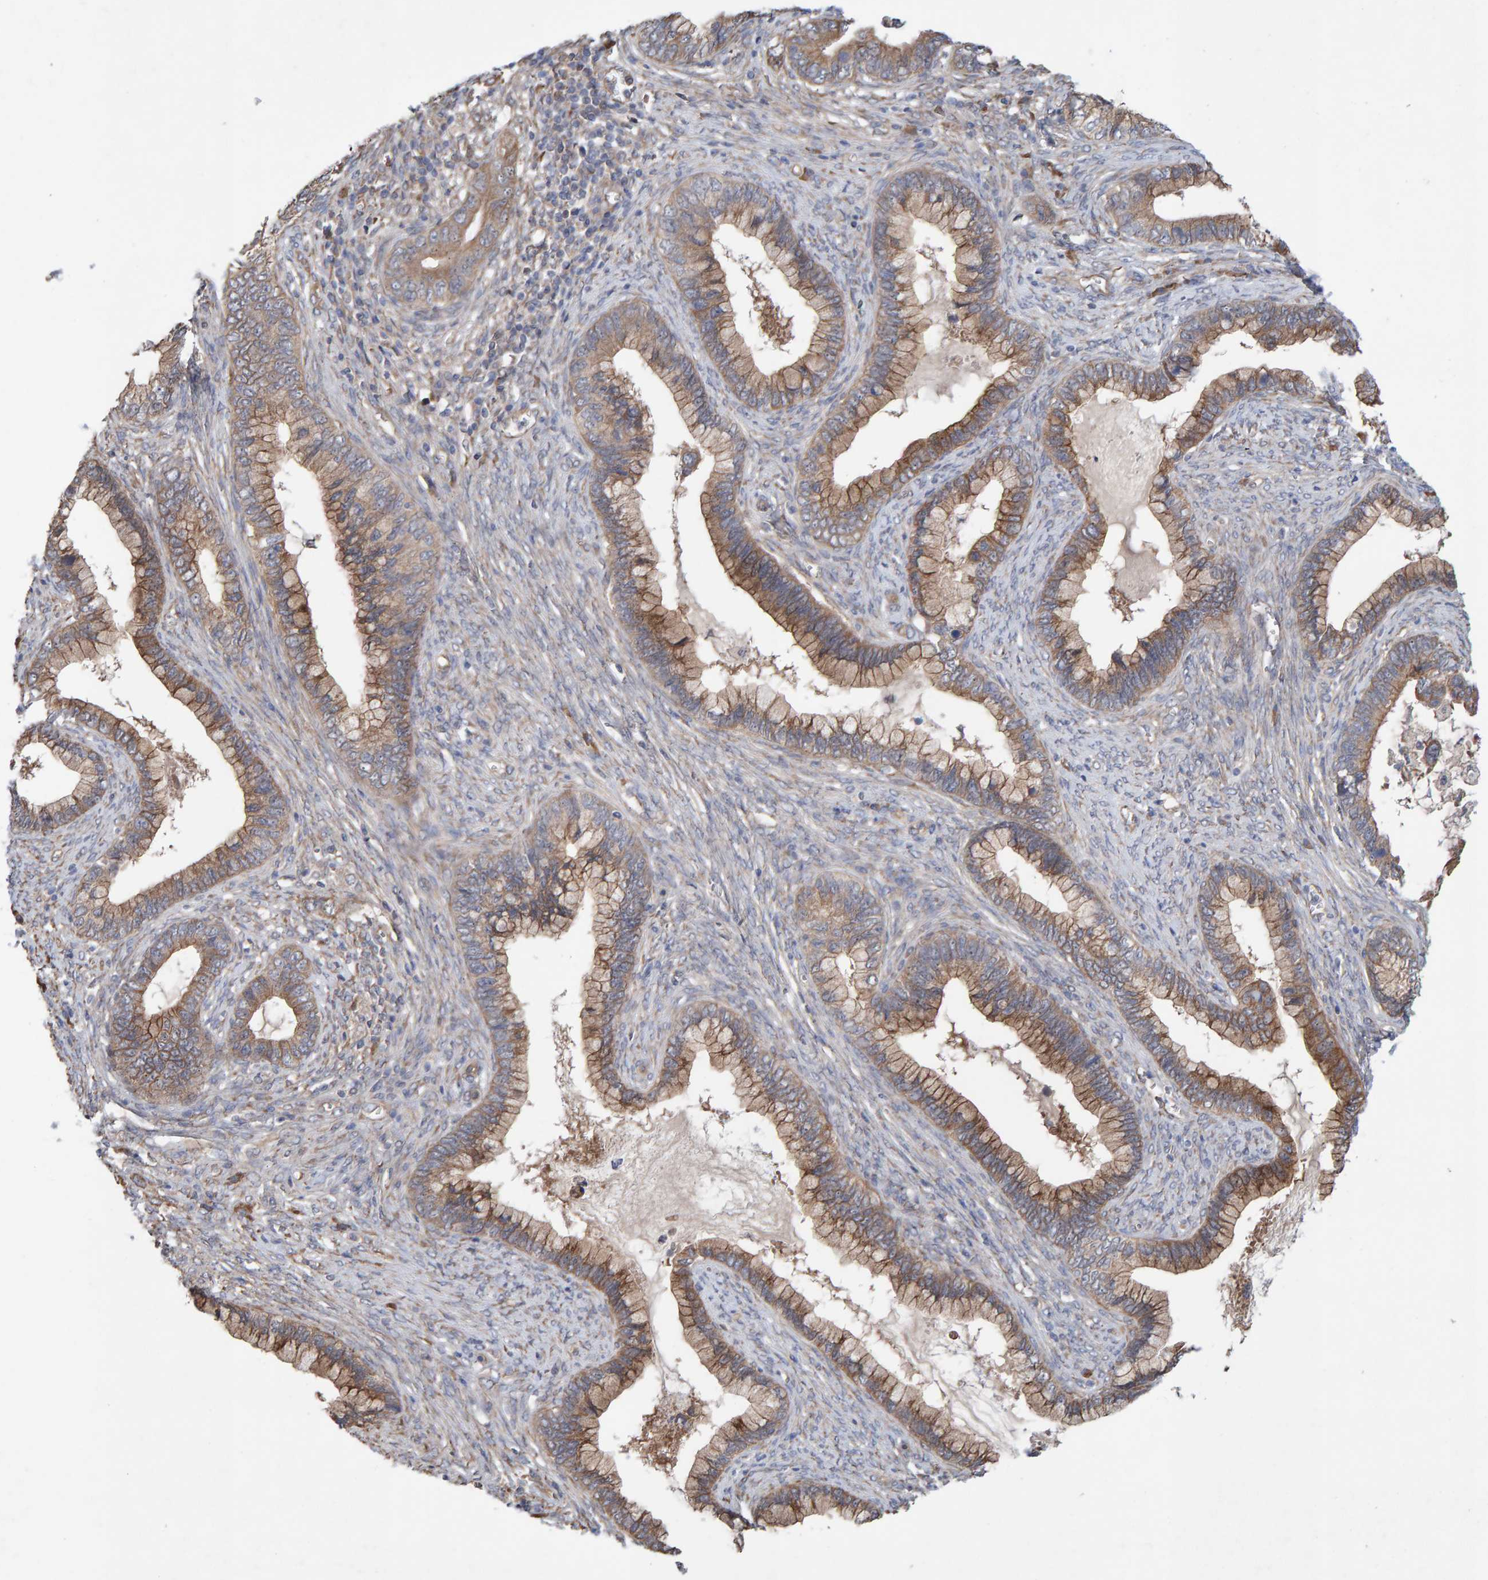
{"staining": {"intensity": "moderate", "quantity": ">75%", "location": "cytoplasmic/membranous"}, "tissue": "cervical cancer", "cell_type": "Tumor cells", "image_type": "cancer", "snomed": [{"axis": "morphology", "description": "Adenocarcinoma, NOS"}, {"axis": "topography", "description": "Cervix"}], "caption": "Approximately >75% of tumor cells in human cervical adenocarcinoma reveal moderate cytoplasmic/membranous protein expression as visualized by brown immunohistochemical staining.", "gene": "LRSAM1", "patient": {"sex": "female", "age": 44}}